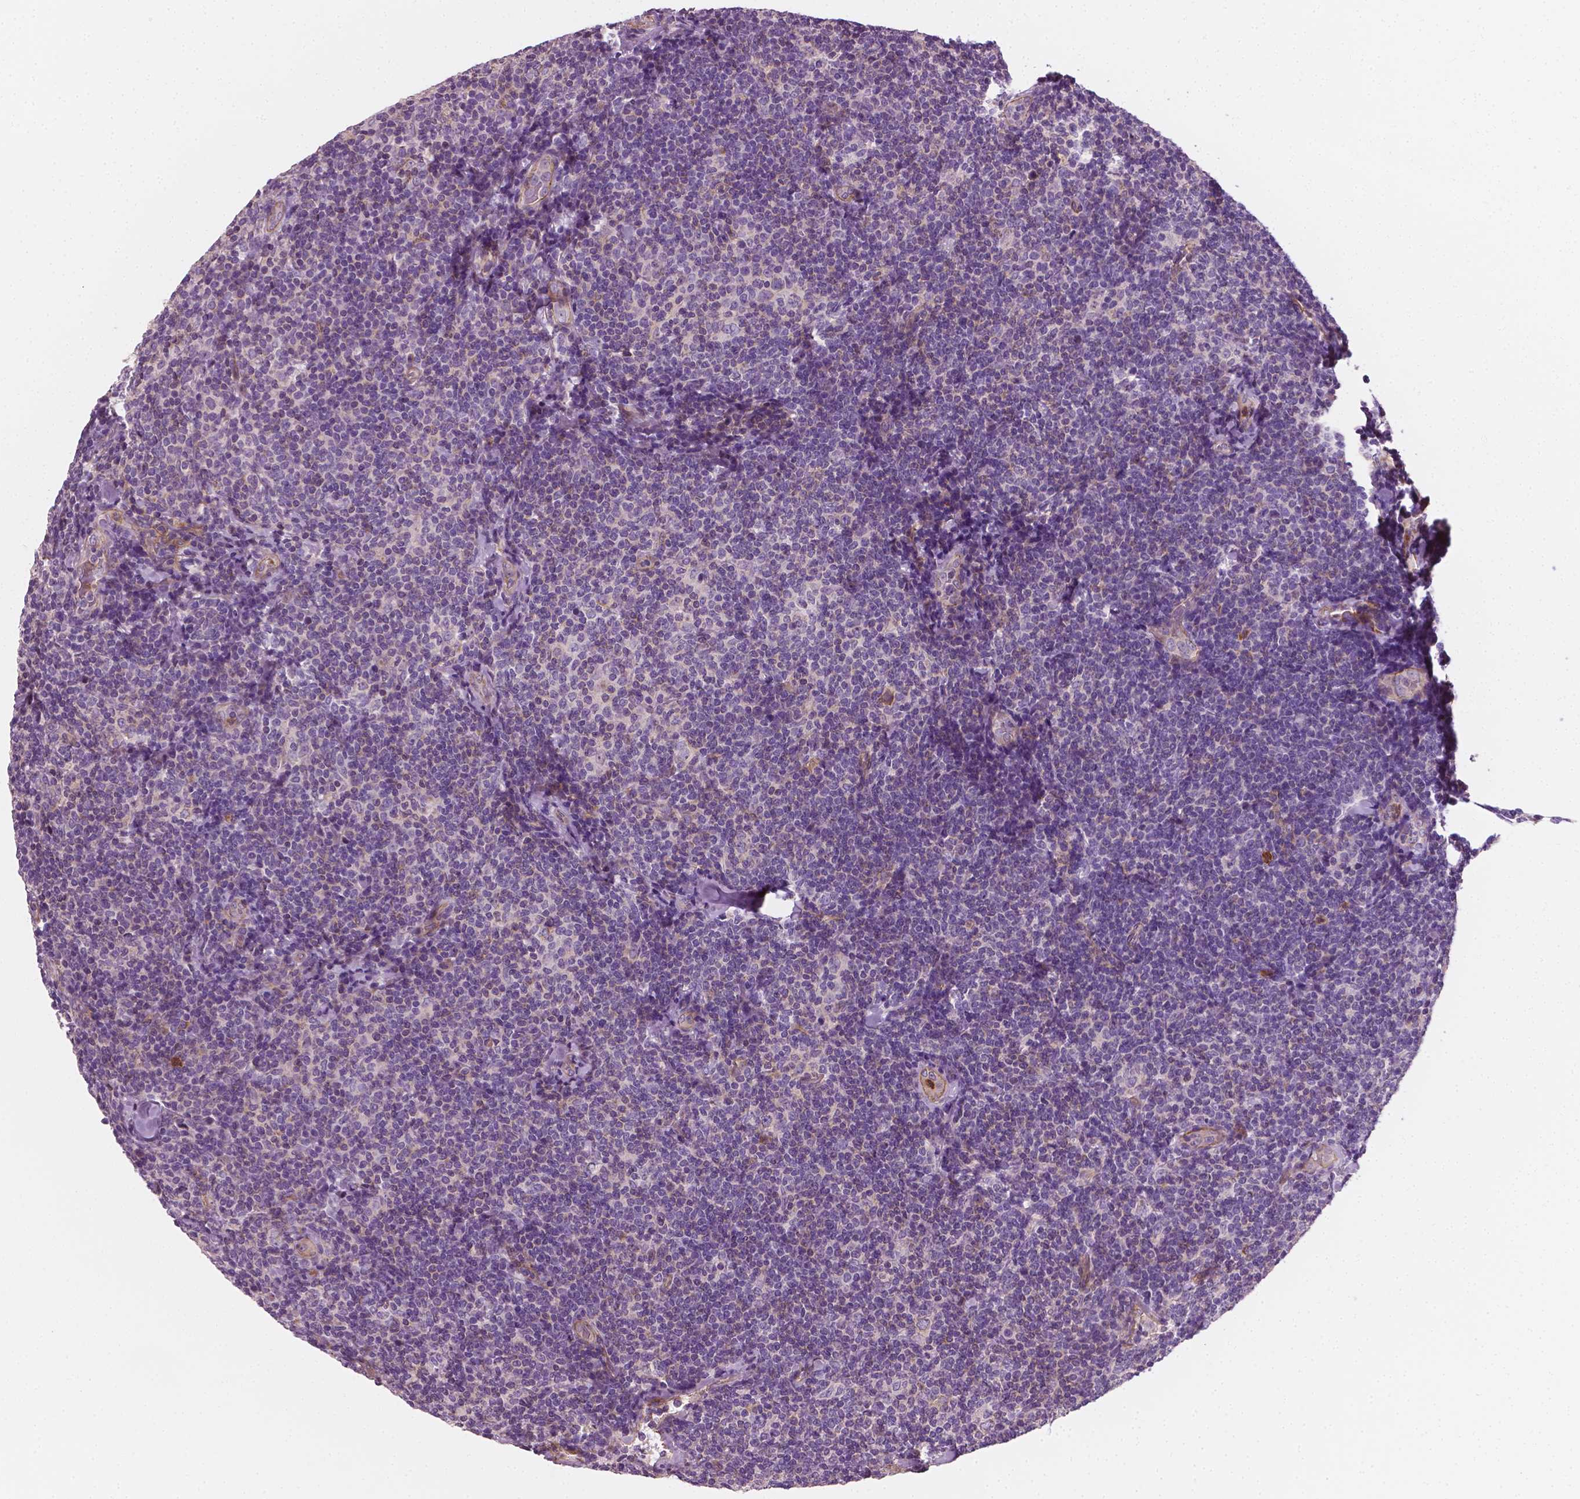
{"staining": {"intensity": "negative", "quantity": "none", "location": "none"}, "tissue": "lymphoma", "cell_type": "Tumor cells", "image_type": "cancer", "snomed": [{"axis": "morphology", "description": "Malignant lymphoma, non-Hodgkin's type, Low grade"}, {"axis": "topography", "description": "Lymph node"}], "caption": "Tumor cells are negative for protein expression in human malignant lymphoma, non-Hodgkin's type (low-grade).", "gene": "PTX3", "patient": {"sex": "female", "age": 56}}